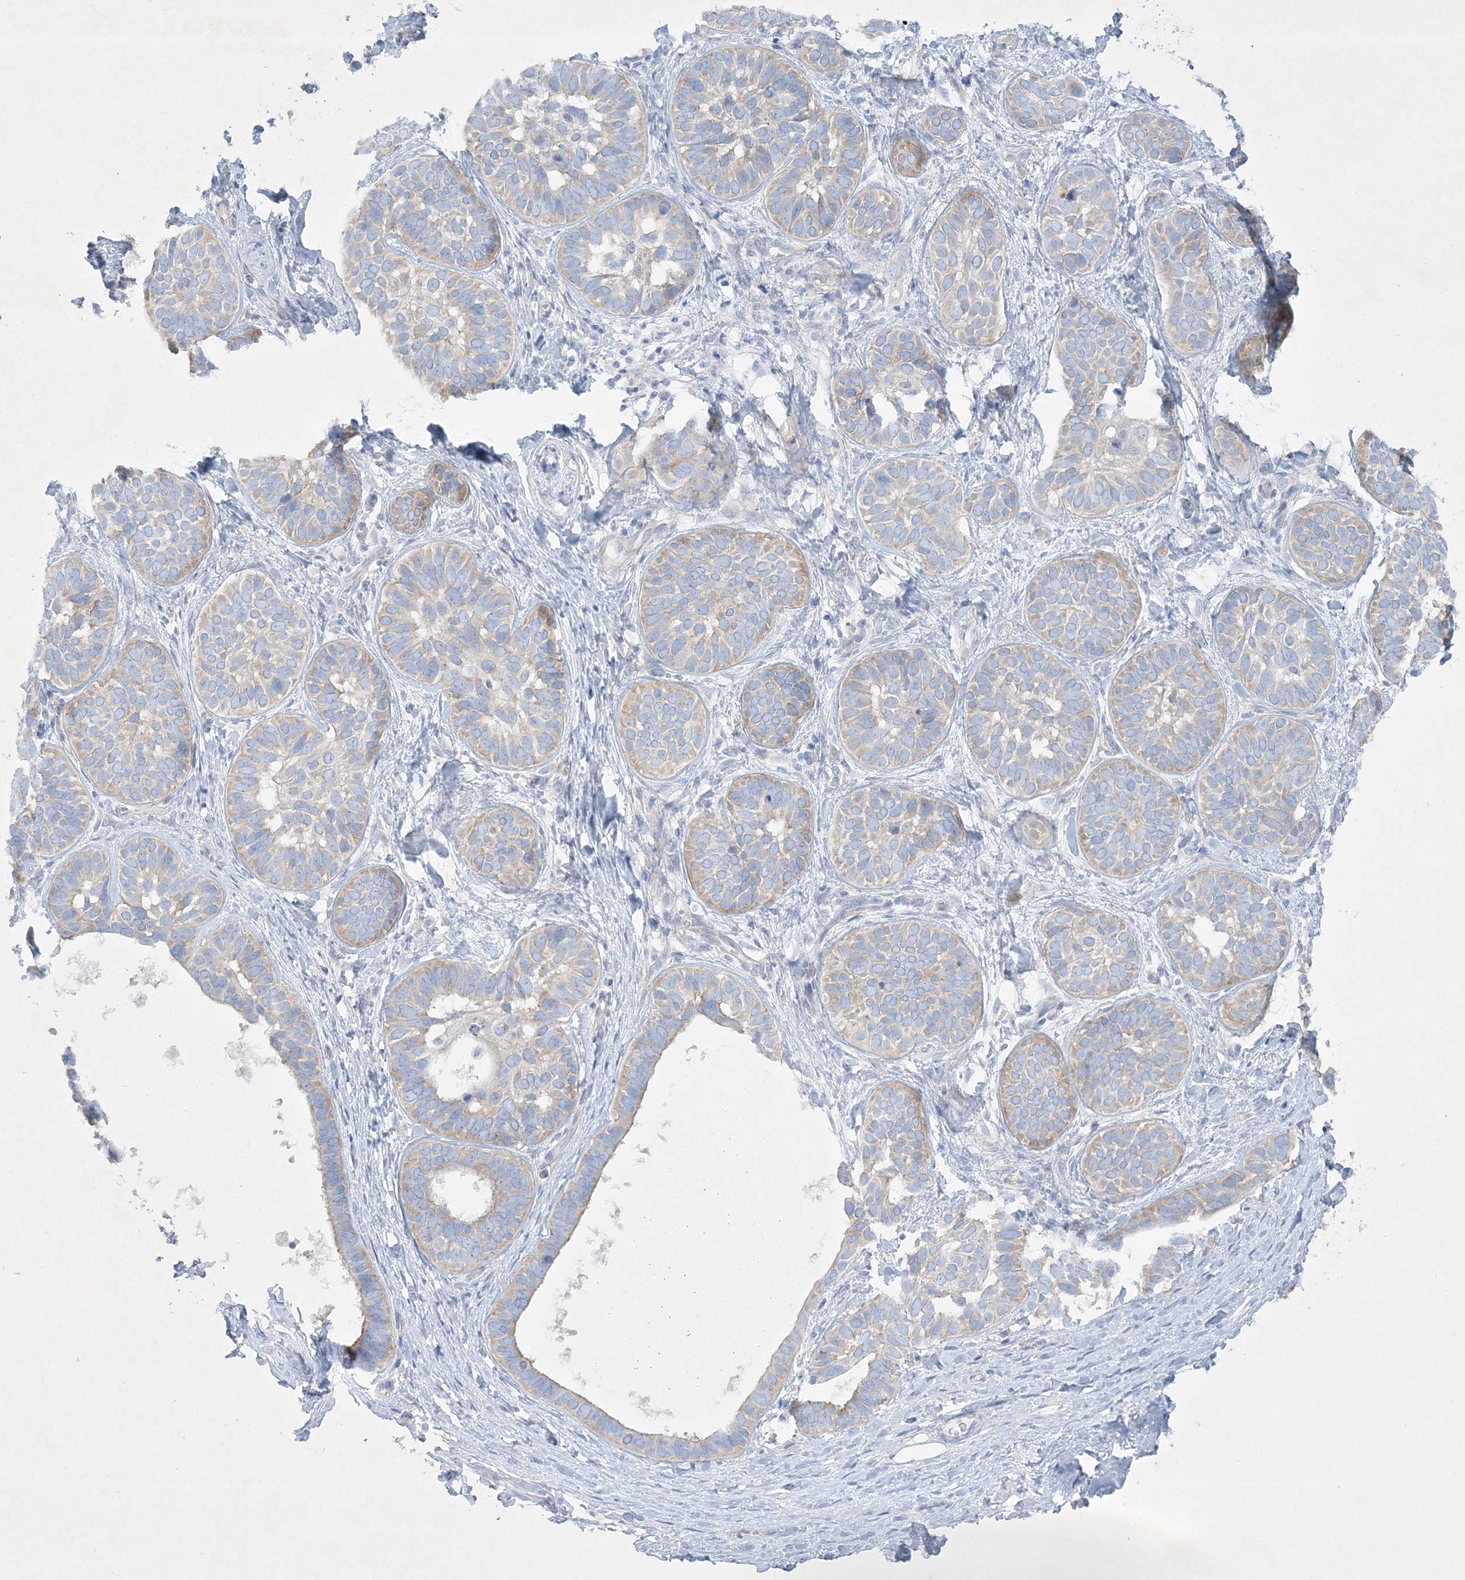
{"staining": {"intensity": "weak", "quantity": ">75%", "location": "cytoplasmic/membranous"}, "tissue": "skin cancer", "cell_type": "Tumor cells", "image_type": "cancer", "snomed": [{"axis": "morphology", "description": "Basal cell carcinoma"}, {"axis": "topography", "description": "Skin"}], "caption": "Immunohistochemical staining of skin cancer (basal cell carcinoma) shows weak cytoplasmic/membranous protein expression in approximately >75% of tumor cells. (Stains: DAB (3,3'-diaminobenzidine) in brown, nuclei in blue, Microscopy: brightfield microscopy at high magnification).", "gene": "FARSB", "patient": {"sex": "male", "age": 62}}